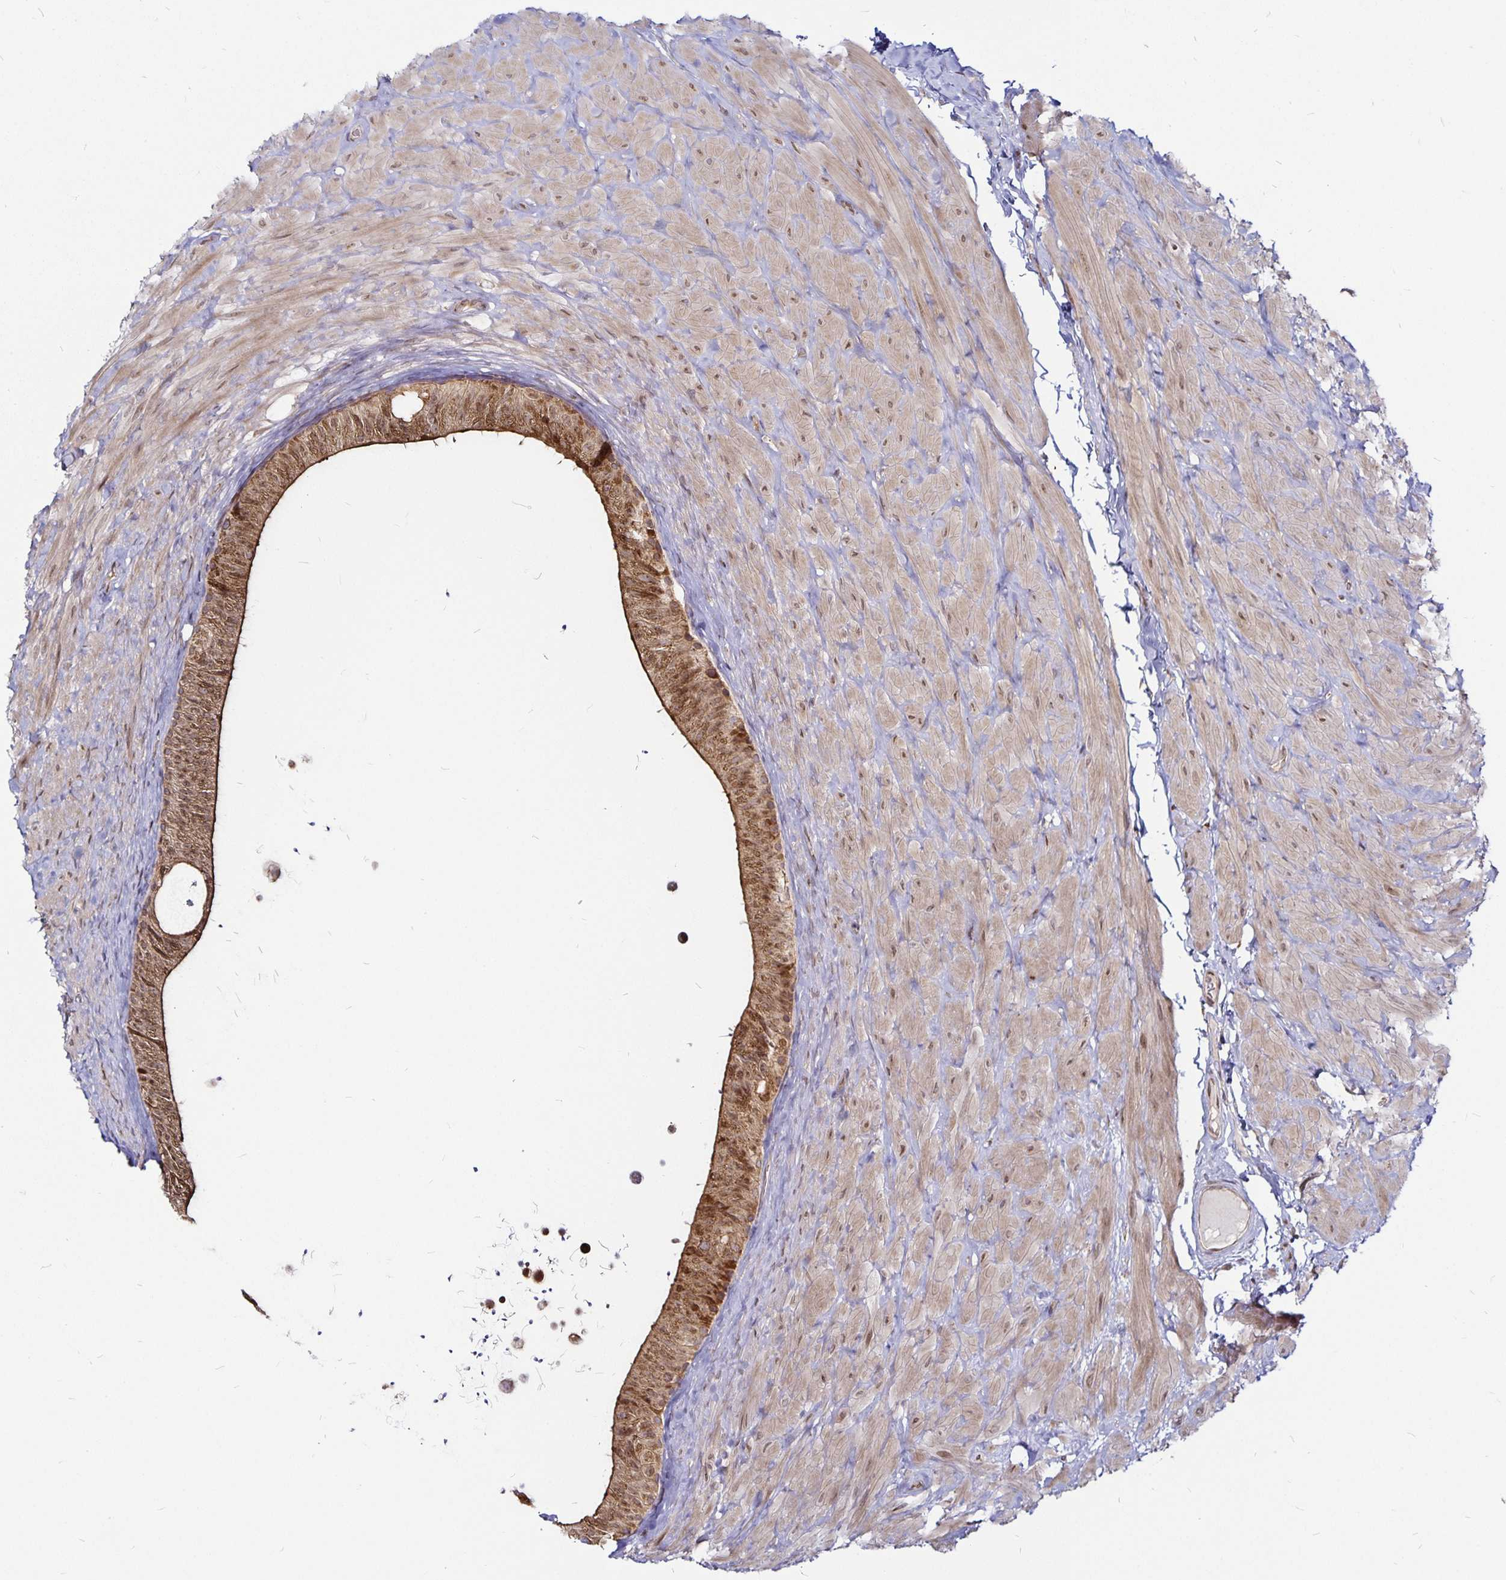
{"staining": {"intensity": "moderate", "quantity": "25%-75%", "location": "cytoplasmic/membranous,nuclear"}, "tissue": "epididymis", "cell_type": "Glandular cells", "image_type": "normal", "snomed": [{"axis": "morphology", "description": "Normal tissue, NOS"}, {"axis": "topography", "description": "Epididymis, spermatic cord, NOS"}, {"axis": "topography", "description": "Epididymis"}], "caption": "The histopathology image shows staining of unremarkable epididymis, revealing moderate cytoplasmic/membranous,nuclear protein staining (brown color) within glandular cells. Immunohistochemistry stains the protein in brown and the nuclei are stained blue.", "gene": "CYP27A1", "patient": {"sex": "male", "age": 31}}